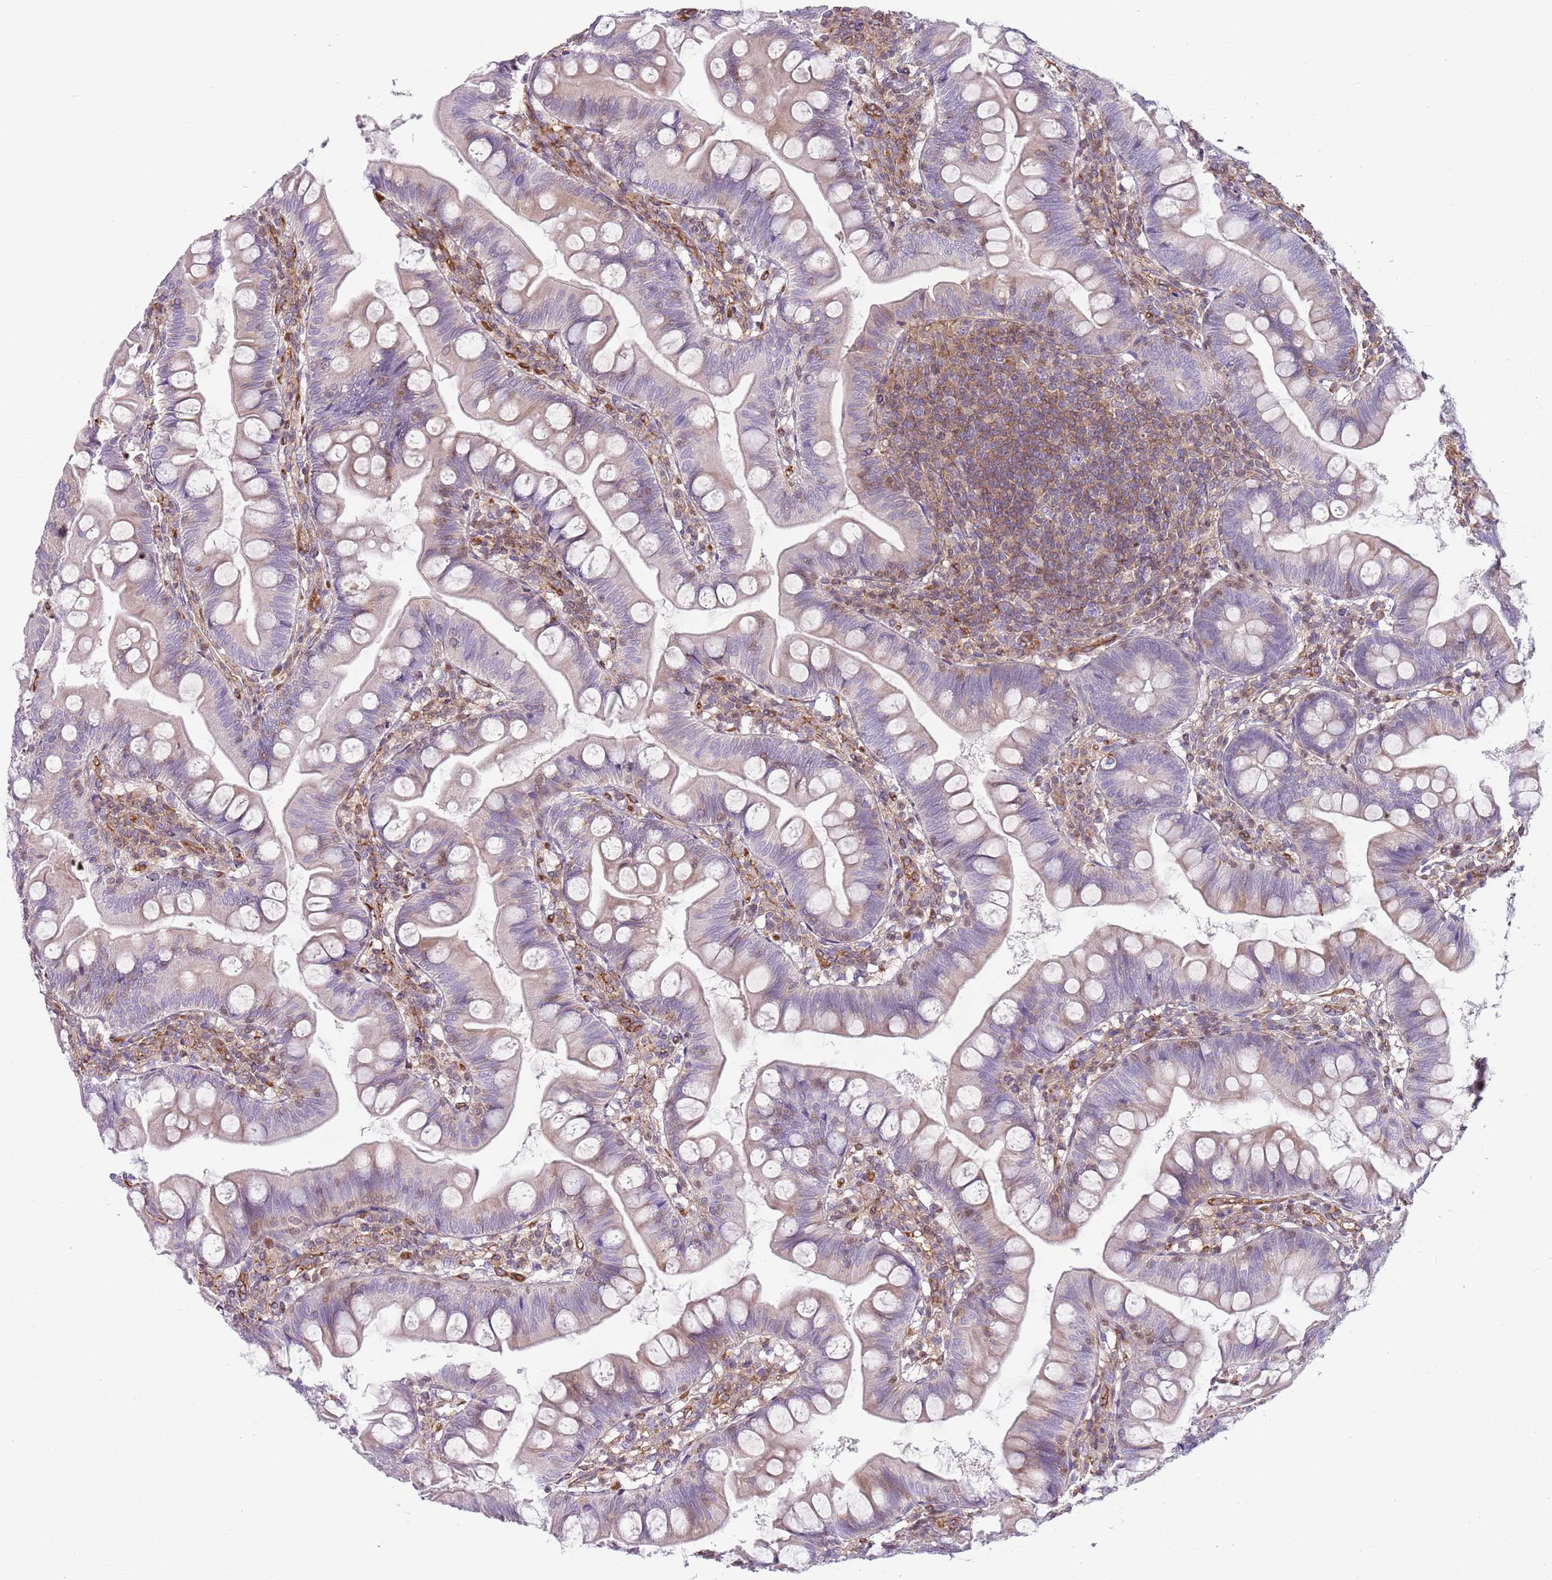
{"staining": {"intensity": "weak", "quantity": "25%-75%", "location": "cytoplasmic/membranous"}, "tissue": "small intestine", "cell_type": "Glandular cells", "image_type": "normal", "snomed": [{"axis": "morphology", "description": "Normal tissue, NOS"}, {"axis": "topography", "description": "Small intestine"}], "caption": "The micrograph exhibits immunohistochemical staining of unremarkable small intestine. There is weak cytoplasmic/membranous expression is present in about 25%-75% of glandular cells.", "gene": "GNAI1", "patient": {"sex": "male", "age": 7}}